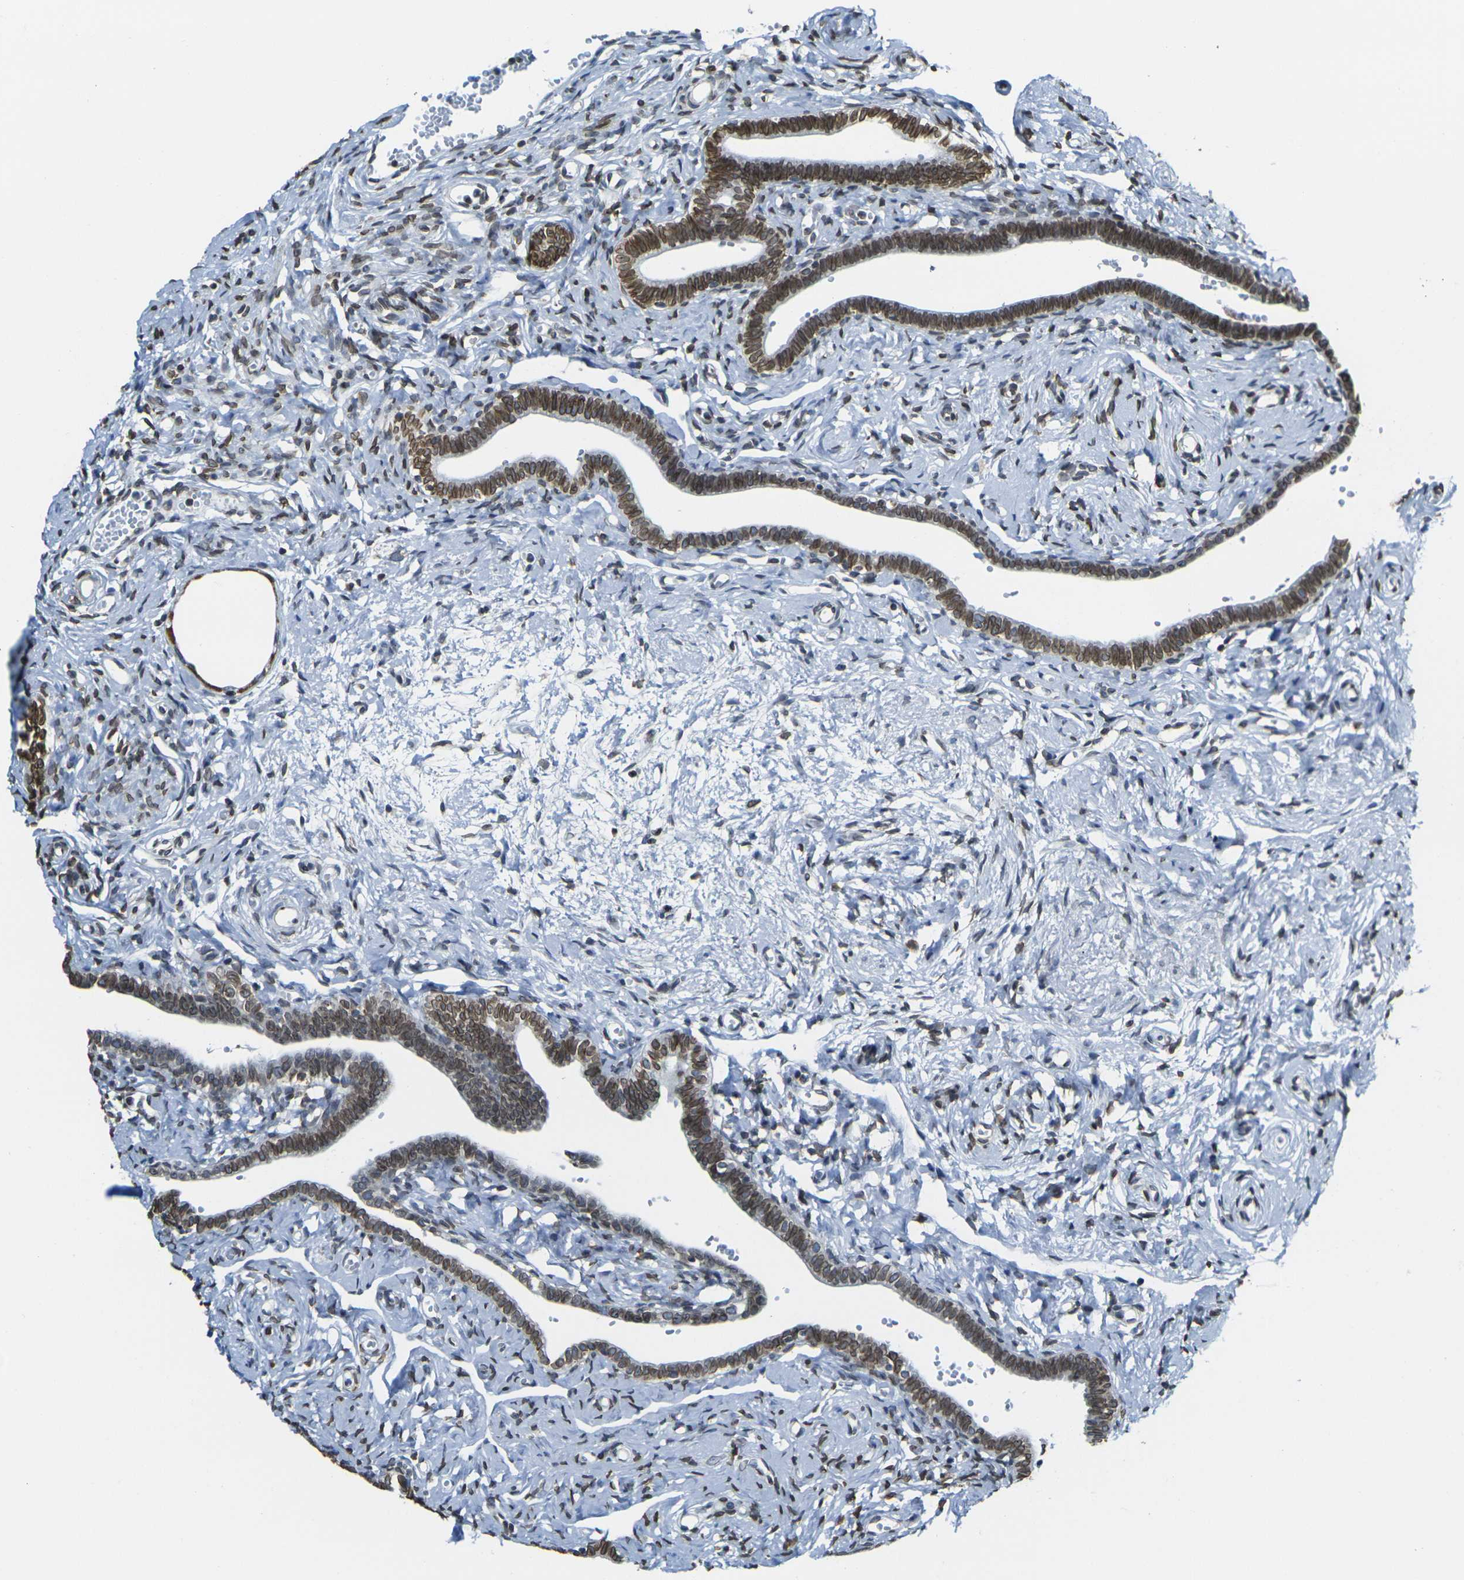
{"staining": {"intensity": "strong", "quantity": ">75%", "location": "cytoplasmic/membranous,nuclear"}, "tissue": "fallopian tube", "cell_type": "Glandular cells", "image_type": "normal", "snomed": [{"axis": "morphology", "description": "Normal tissue, NOS"}, {"axis": "topography", "description": "Fallopian tube"}], "caption": "Protein expression analysis of normal fallopian tube shows strong cytoplasmic/membranous,nuclear expression in about >75% of glandular cells. The protein of interest is stained brown, and the nuclei are stained in blue (DAB IHC with brightfield microscopy, high magnification).", "gene": "BRDT", "patient": {"sex": "female", "age": 71}}